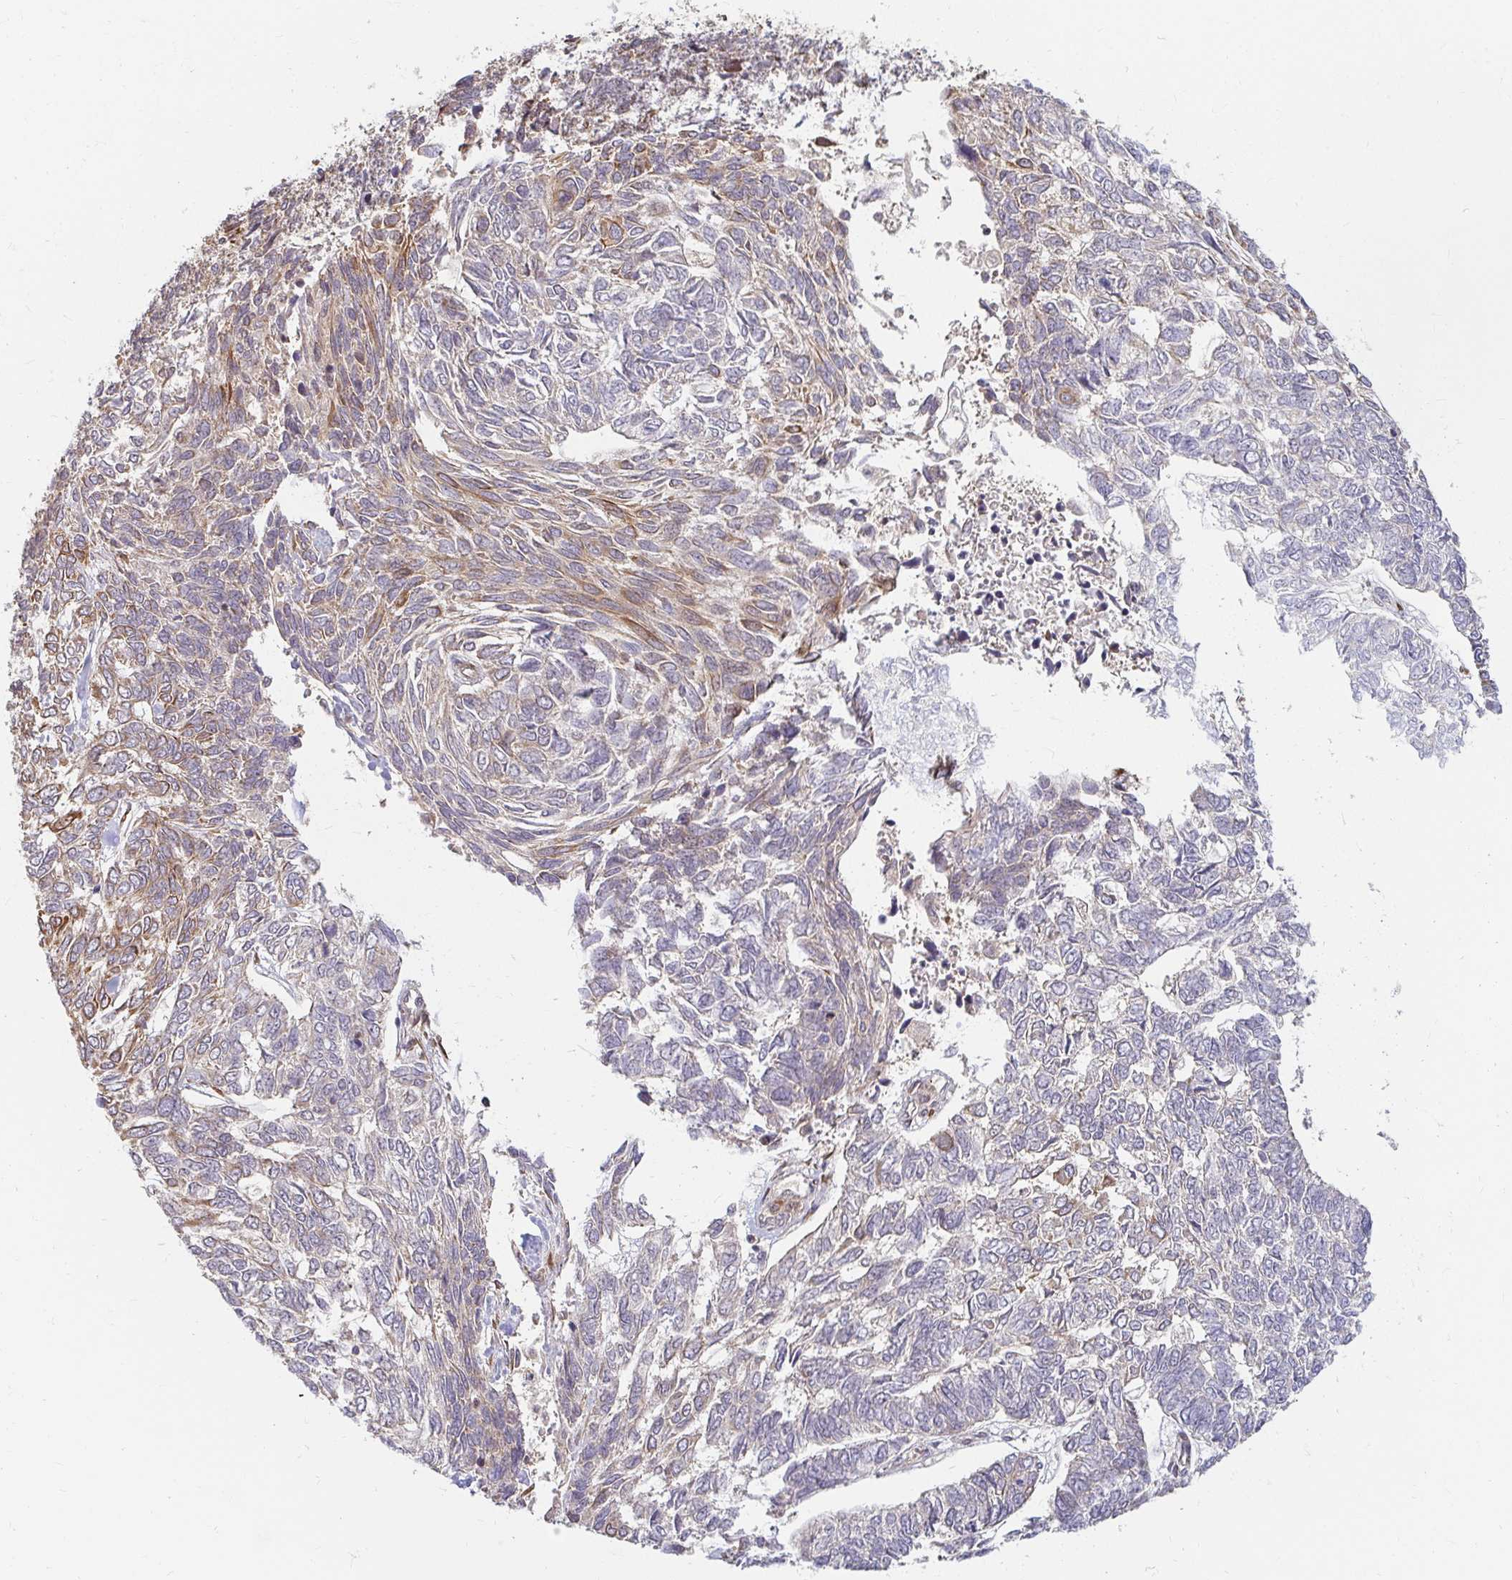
{"staining": {"intensity": "moderate", "quantity": "<25%", "location": "cytoplasmic/membranous"}, "tissue": "skin cancer", "cell_type": "Tumor cells", "image_type": "cancer", "snomed": [{"axis": "morphology", "description": "Basal cell carcinoma"}, {"axis": "topography", "description": "Skin"}], "caption": "This is an image of IHC staining of basal cell carcinoma (skin), which shows moderate staining in the cytoplasmic/membranous of tumor cells.", "gene": "CAST", "patient": {"sex": "female", "age": 65}}